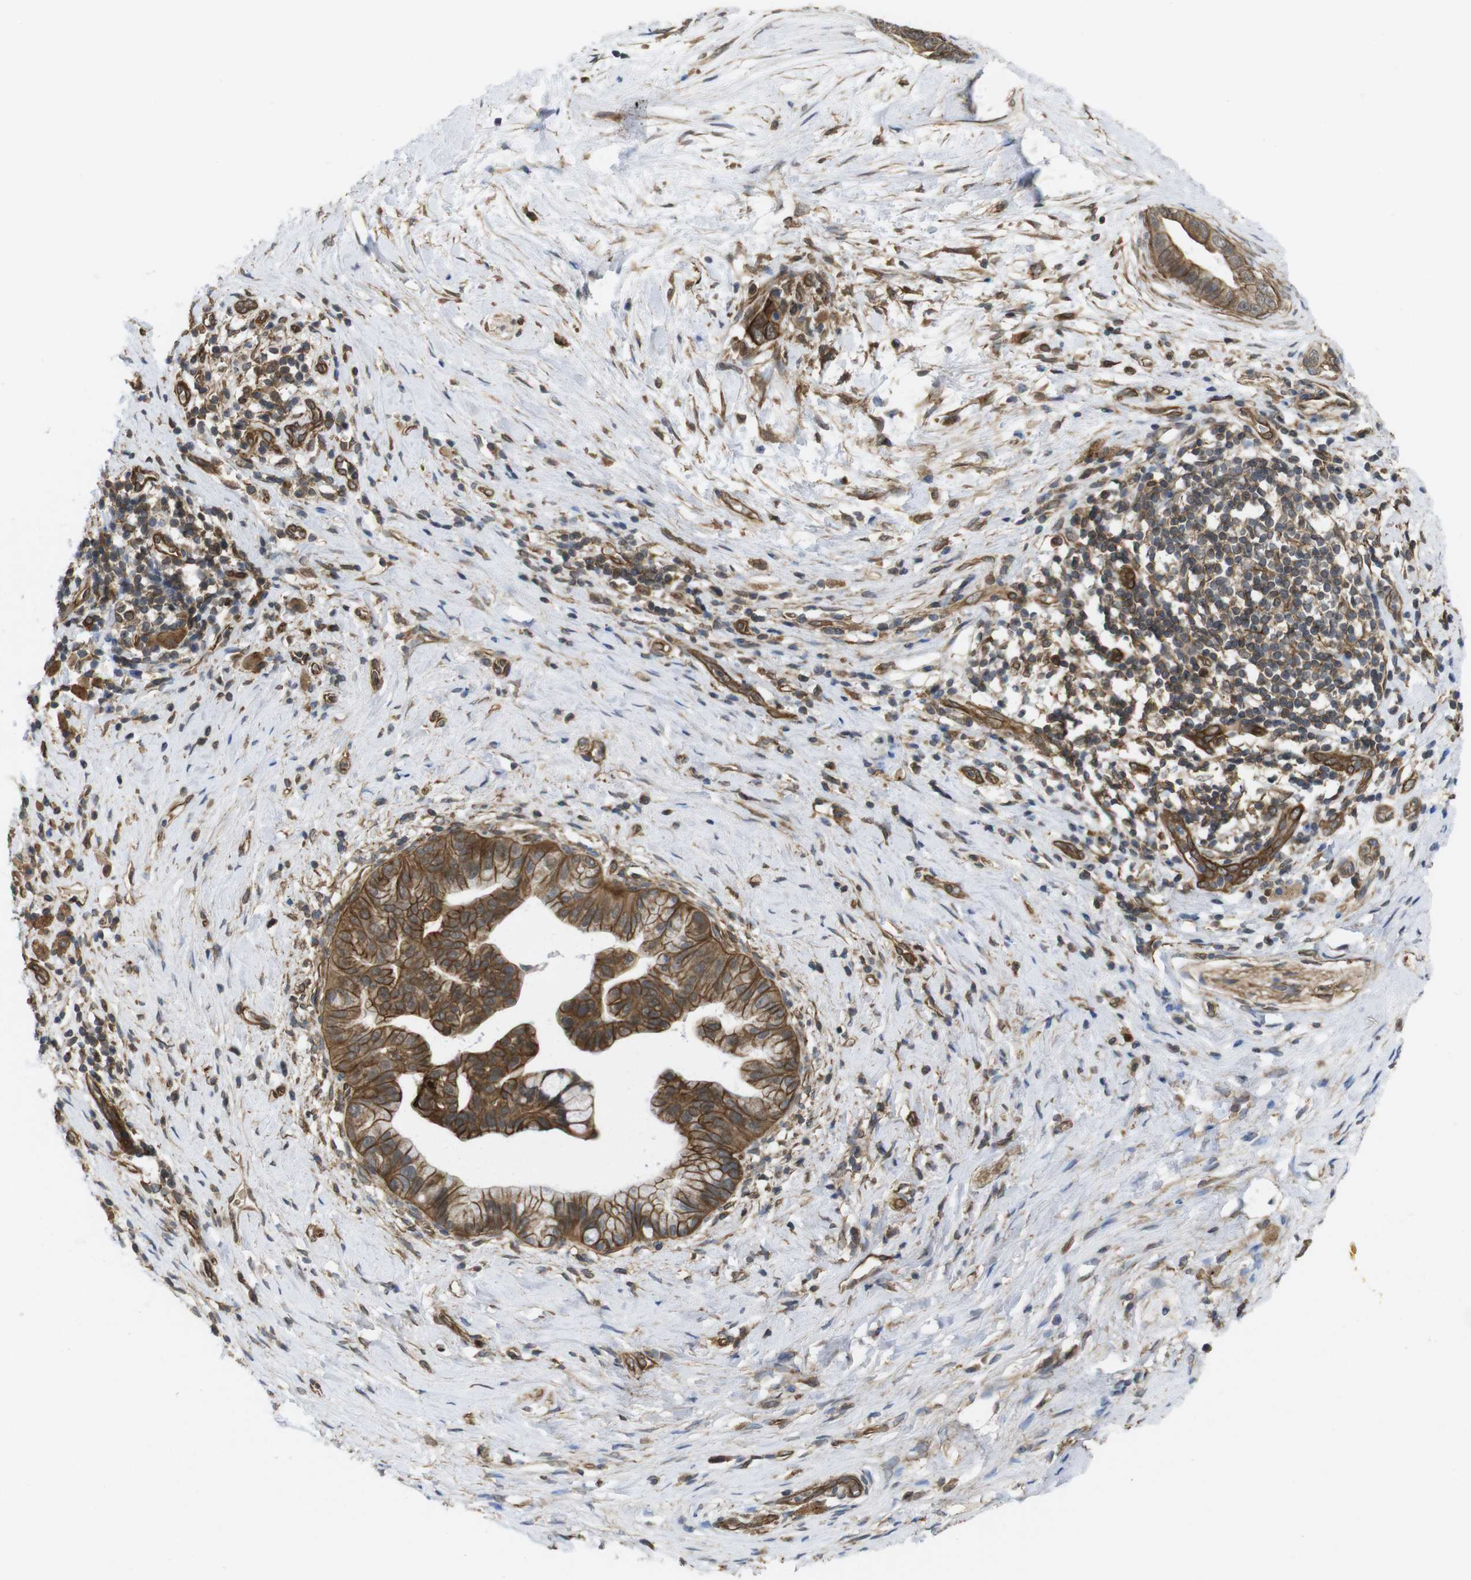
{"staining": {"intensity": "strong", "quantity": ">75%", "location": "cytoplasmic/membranous"}, "tissue": "pancreatic cancer", "cell_type": "Tumor cells", "image_type": "cancer", "snomed": [{"axis": "morphology", "description": "Adenocarcinoma, NOS"}, {"axis": "topography", "description": "Pancreas"}], "caption": "Pancreatic adenocarcinoma stained with a brown dye displays strong cytoplasmic/membranous positive staining in approximately >75% of tumor cells.", "gene": "ZDHHC5", "patient": {"sex": "male", "age": 55}}